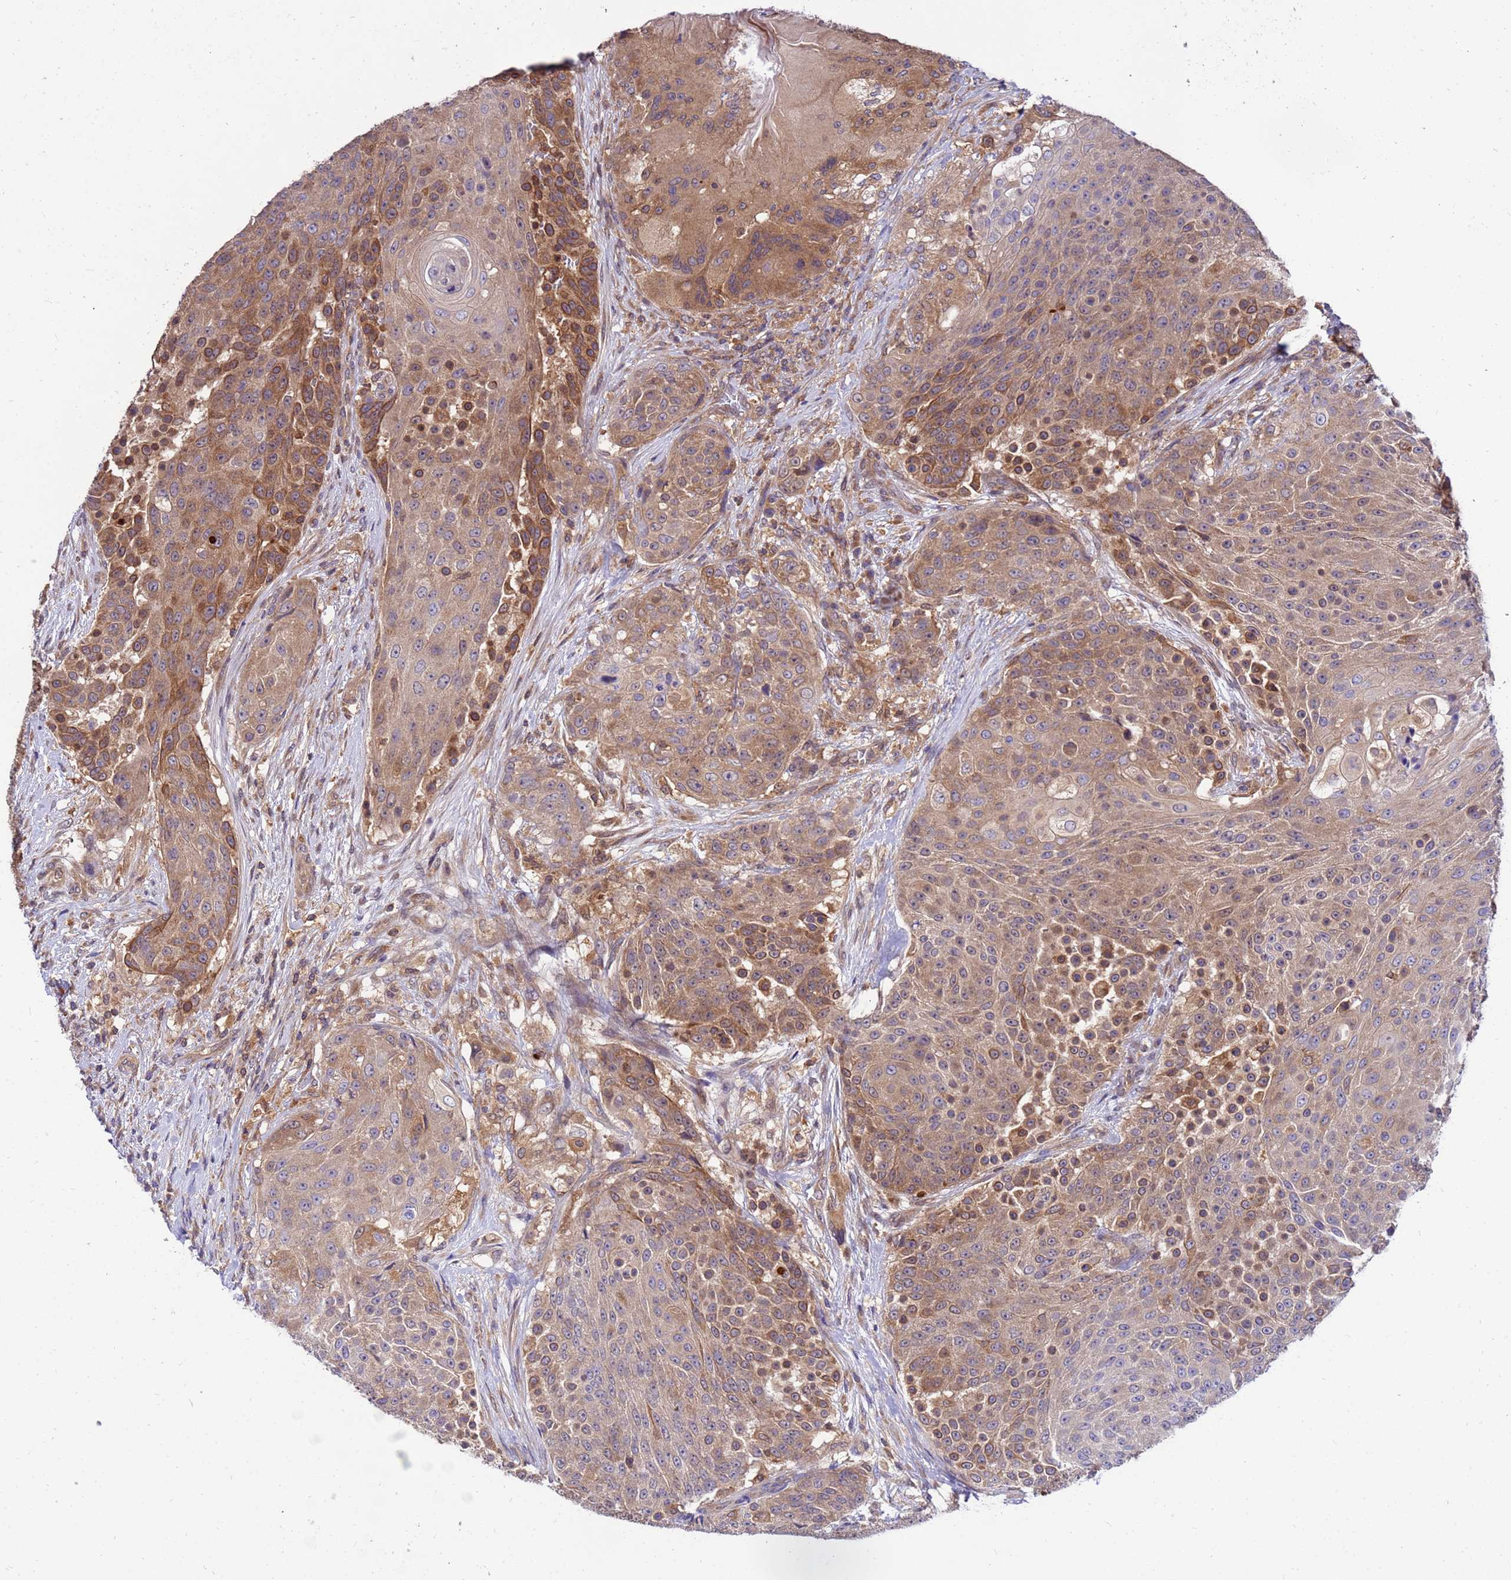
{"staining": {"intensity": "moderate", "quantity": "25%-75%", "location": "cytoplasmic/membranous"}, "tissue": "urothelial cancer", "cell_type": "Tumor cells", "image_type": "cancer", "snomed": [{"axis": "morphology", "description": "Urothelial carcinoma, High grade"}, {"axis": "topography", "description": "Urinary bladder"}], "caption": "High-grade urothelial carcinoma was stained to show a protein in brown. There is medium levels of moderate cytoplasmic/membranous positivity in about 25%-75% of tumor cells. Nuclei are stained in blue.", "gene": "GET3", "patient": {"sex": "female", "age": 63}}